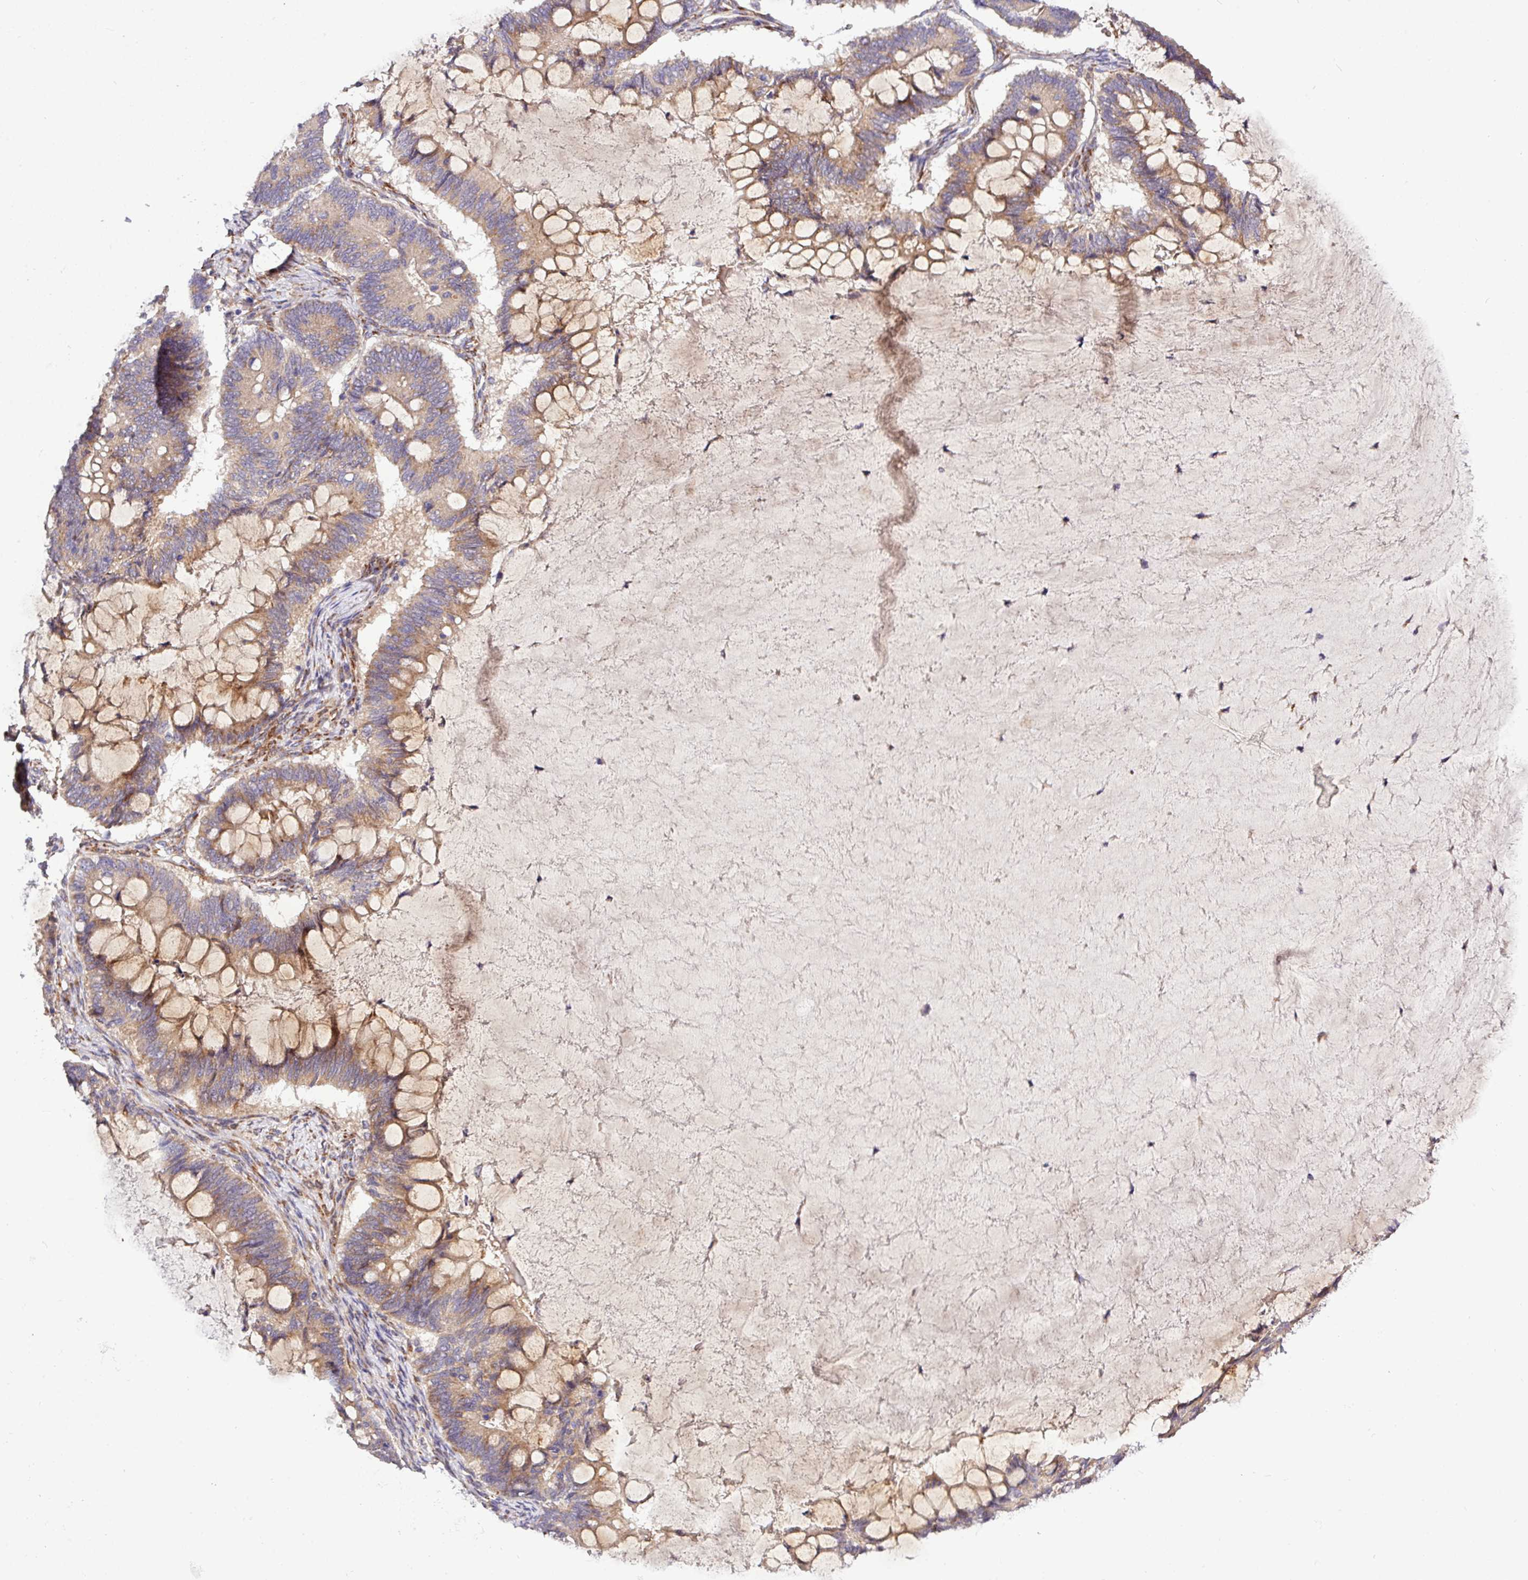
{"staining": {"intensity": "moderate", "quantity": "25%-75%", "location": "cytoplasmic/membranous"}, "tissue": "ovarian cancer", "cell_type": "Tumor cells", "image_type": "cancer", "snomed": [{"axis": "morphology", "description": "Cystadenocarcinoma, mucinous, NOS"}, {"axis": "topography", "description": "Ovary"}], "caption": "Protein expression analysis of ovarian cancer exhibits moderate cytoplasmic/membranous expression in approximately 25%-75% of tumor cells.", "gene": "TM2D2", "patient": {"sex": "female", "age": 61}}